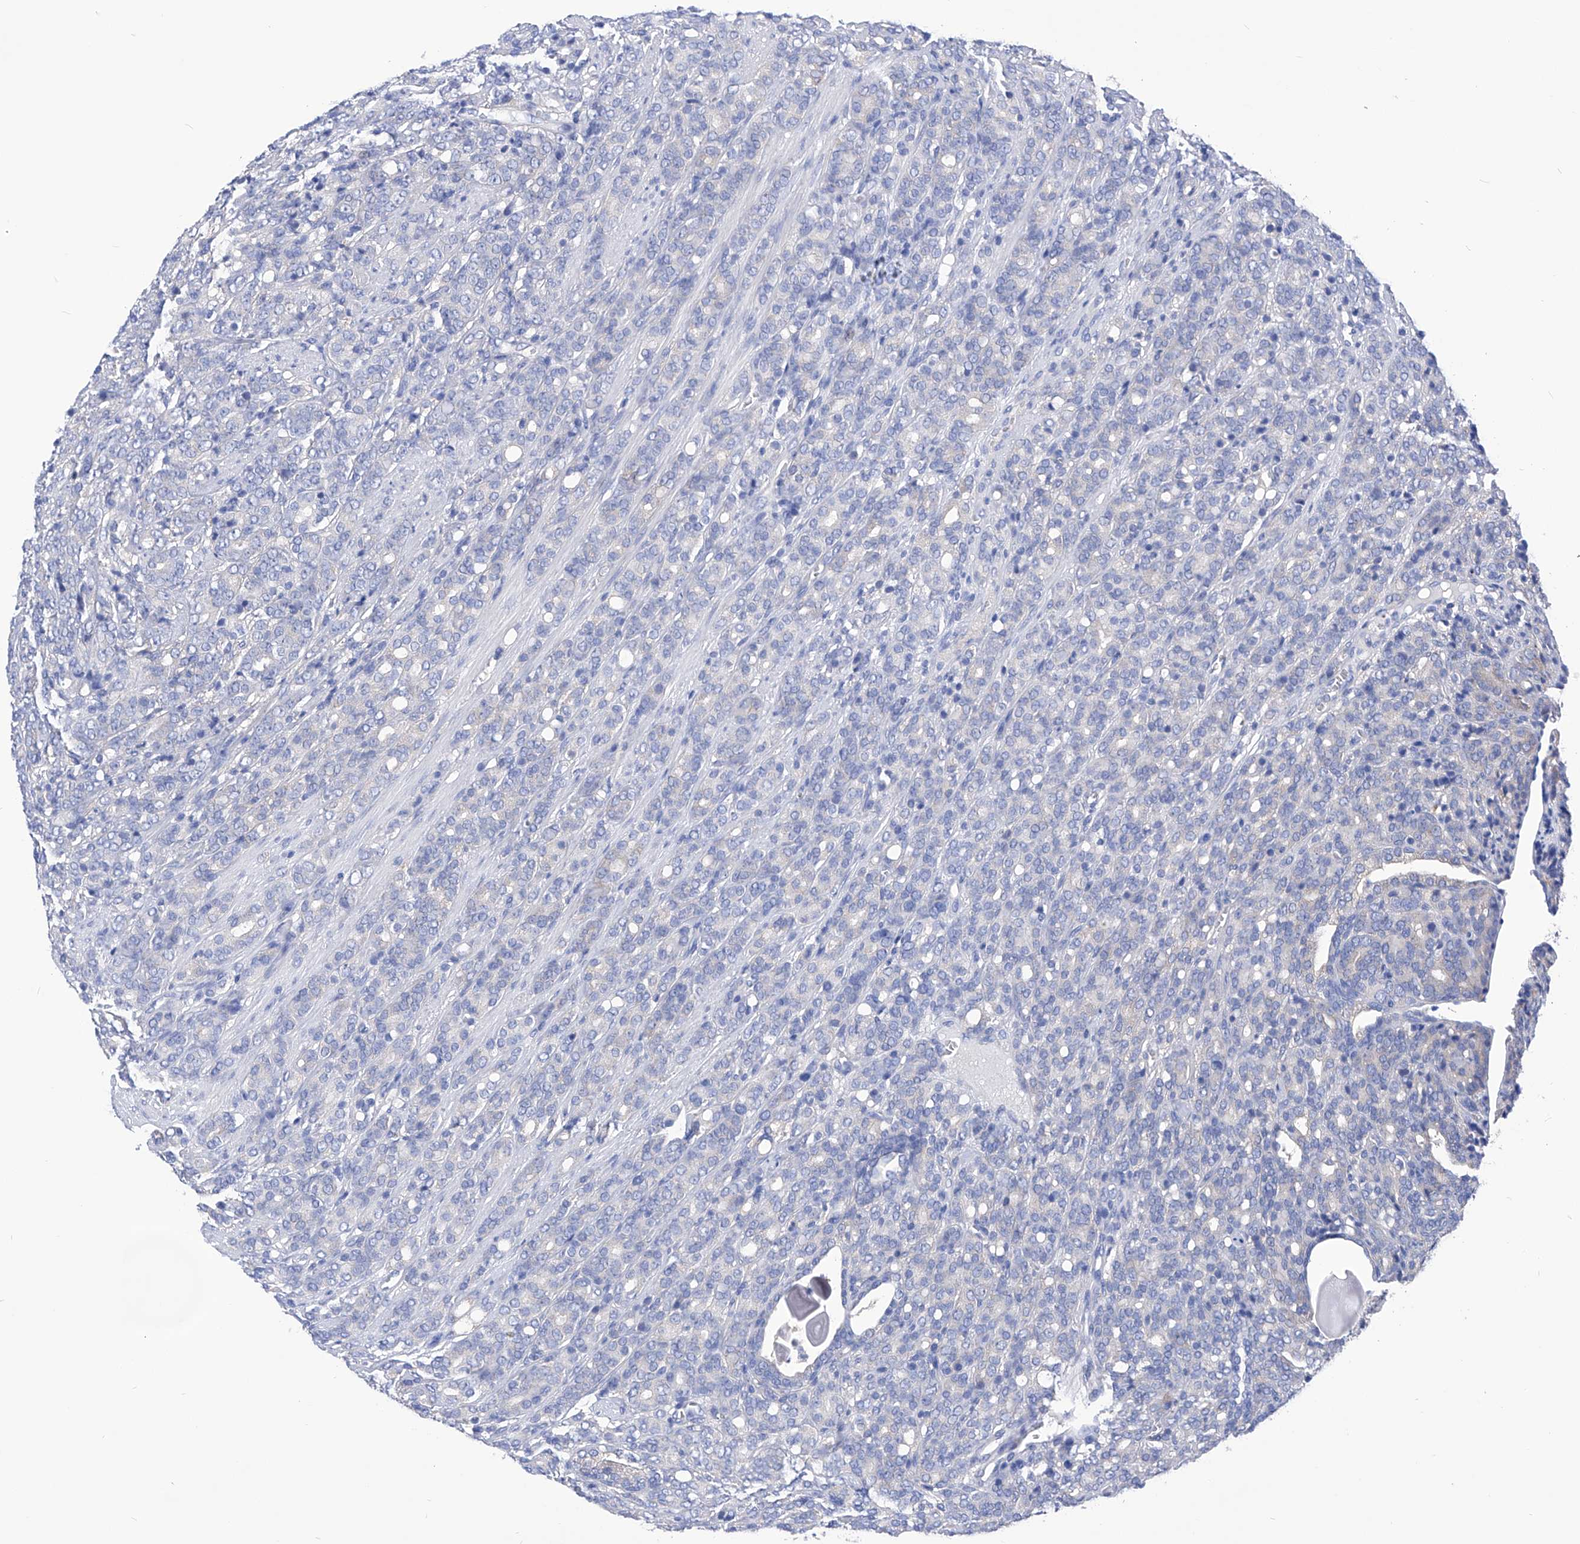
{"staining": {"intensity": "negative", "quantity": "none", "location": "none"}, "tissue": "prostate cancer", "cell_type": "Tumor cells", "image_type": "cancer", "snomed": [{"axis": "morphology", "description": "Adenocarcinoma, High grade"}, {"axis": "topography", "description": "Prostate"}], "caption": "DAB (3,3'-diaminobenzidine) immunohistochemical staining of high-grade adenocarcinoma (prostate) shows no significant staining in tumor cells.", "gene": "XPNPEP1", "patient": {"sex": "male", "age": 62}}